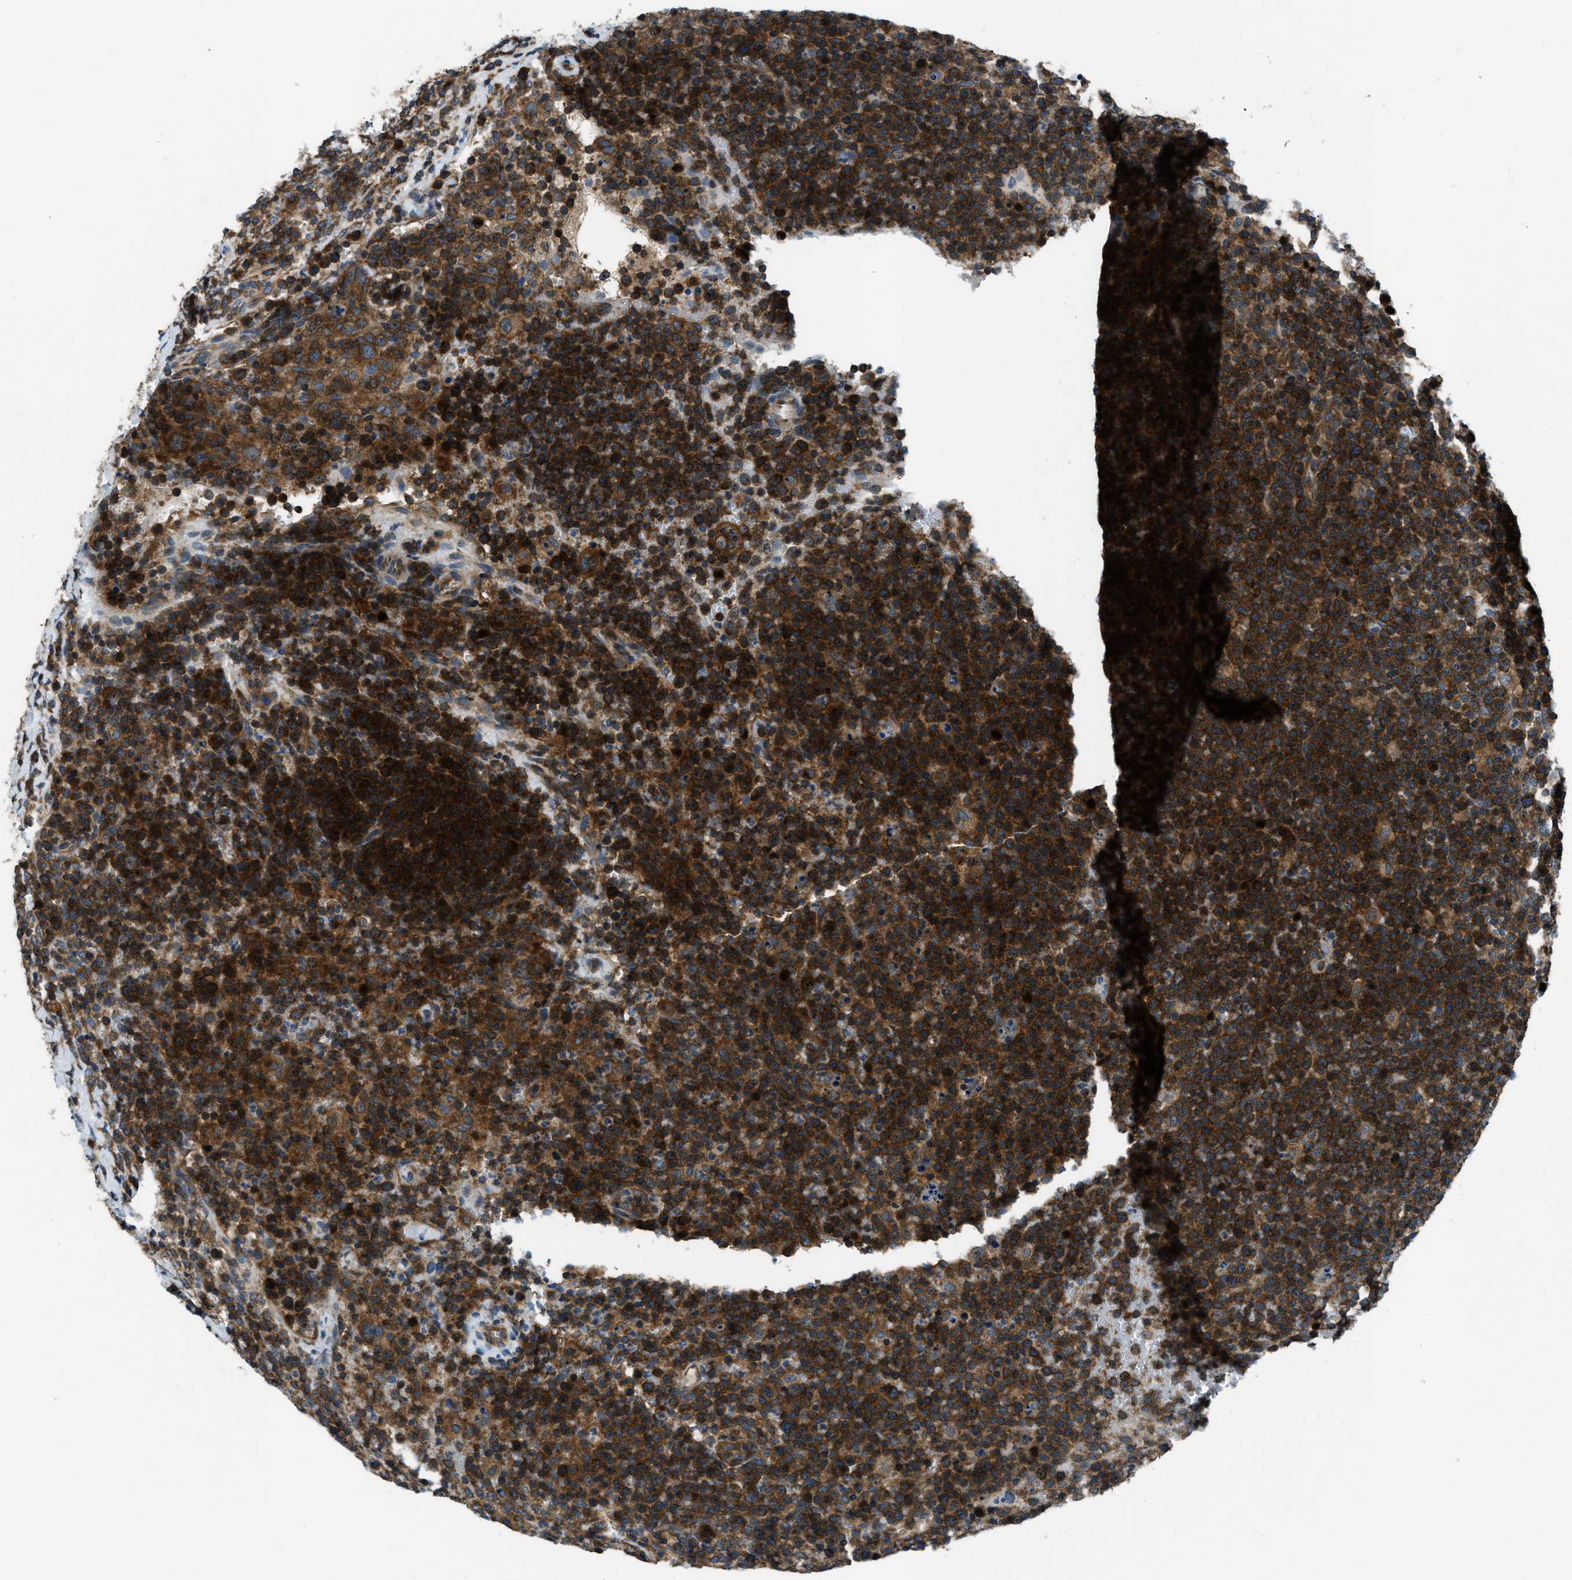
{"staining": {"intensity": "strong", "quantity": ">75%", "location": "cytoplasmic/membranous"}, "tissue": "lymphoma", "cell_type": "Tumor cells", "image_type": "cancer", "snomed": [{"axis": "morphology", "description": "Malignant lymphoma, non-Hodgkin's type, High grade"}, {"axis": "topography", "description": "Lymph node"}], "caption": "Lymphoma stained with immunohistochemistry displays strong cytoplasmic/membranous positivity in about >75% of tumor cells.", "gene": "ARFGAP2", "patient": {"sex": "male", "age": 61}}